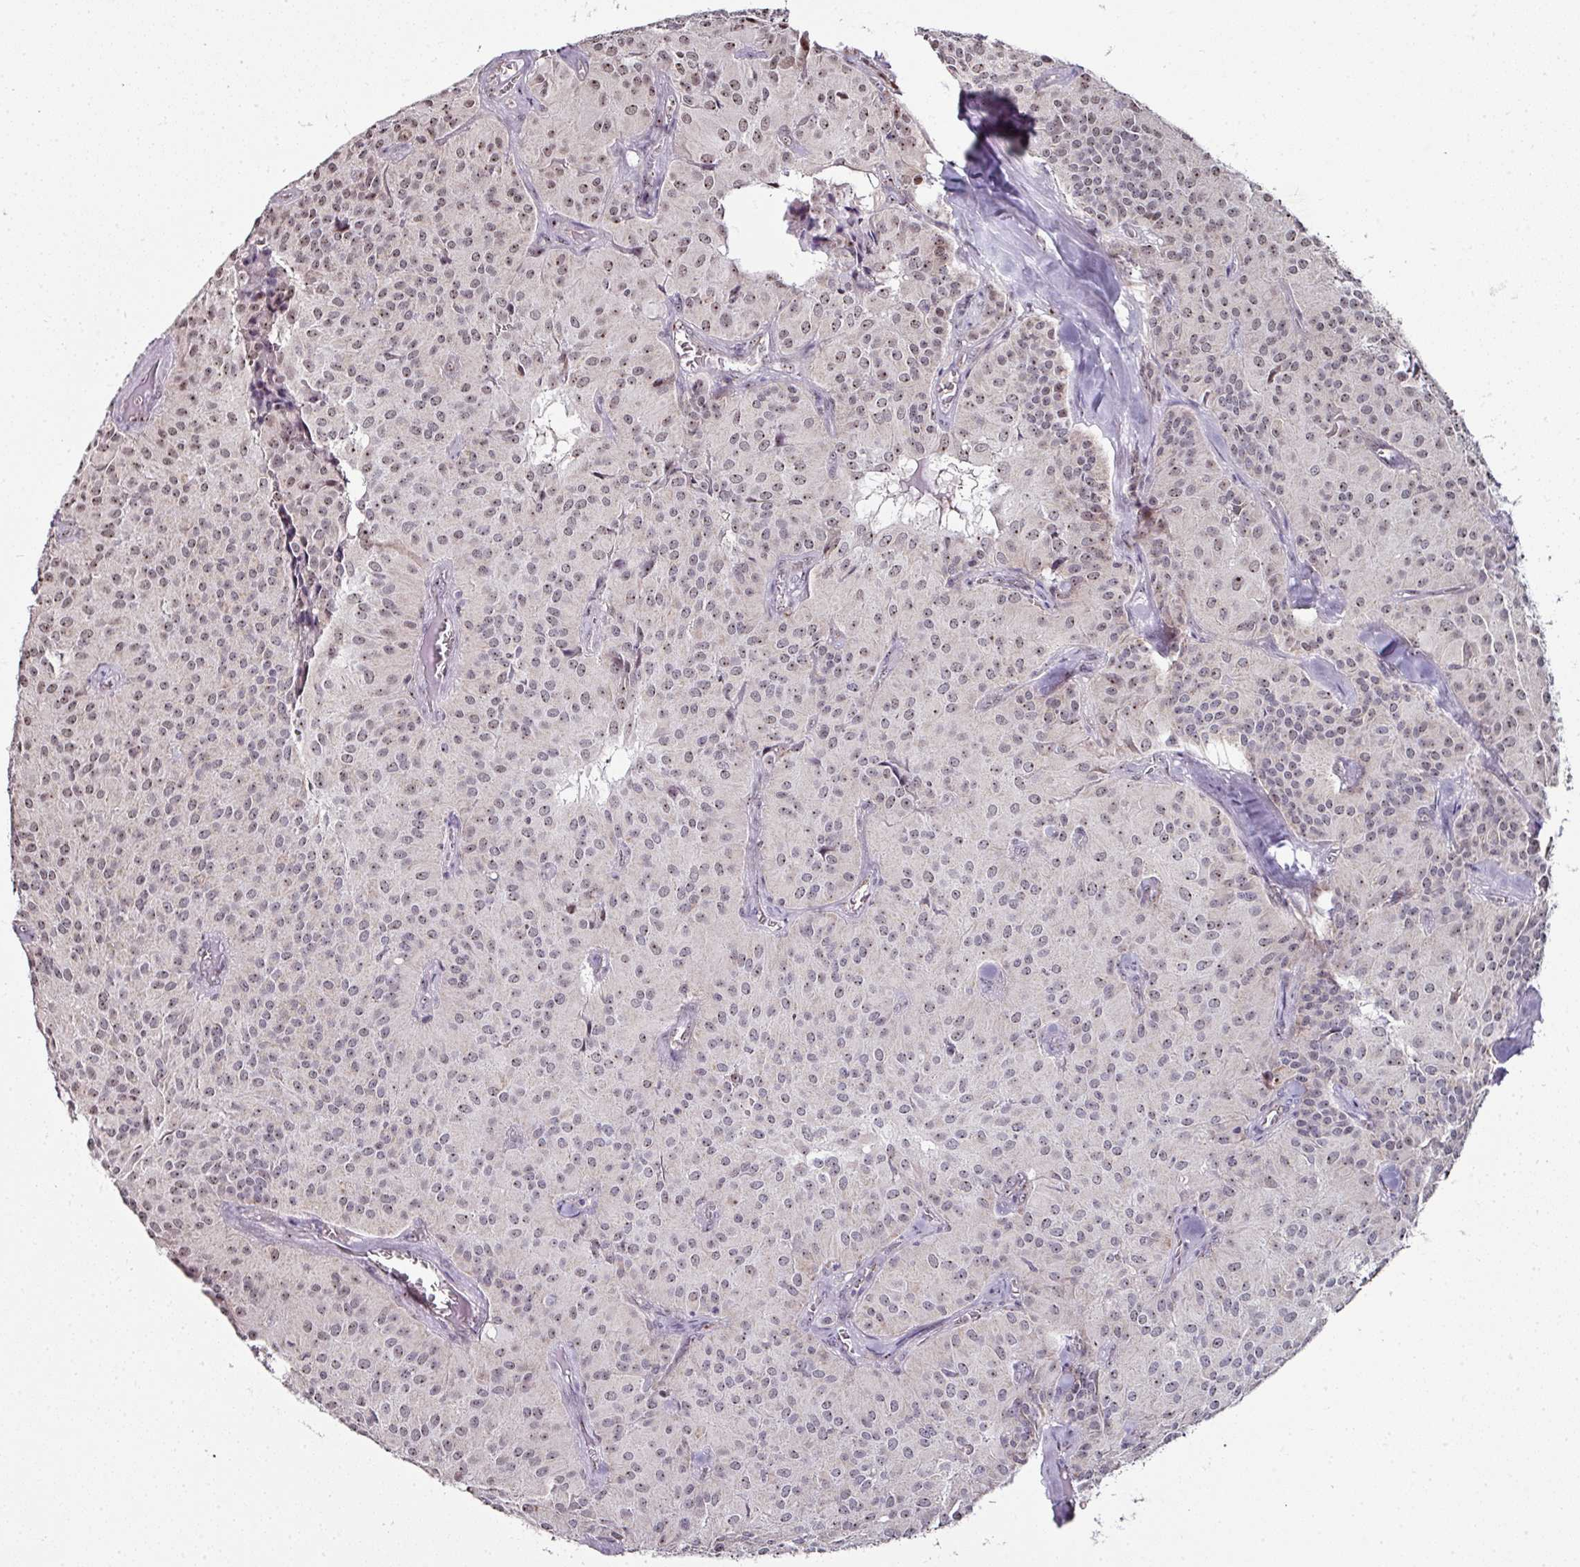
{"staining": {"intensity": "weak", "quantity": ">75%", "location": "nuclear"}, "tissue": "glioma", "cell_type": "Tumor cells", "image_type": "cancer", "snomed": [{"axis": "morphology", "description": "Glioma, malignant, Low grade"}, {"axis": "topography", "description": "Brain"}], "caption": "Protein analysis of glioma tissue reveals weak nuclear expression in approximately >75% of tumor cells.", "gene": "NACC2", "patient": {"sex": "male", "age": 42}}